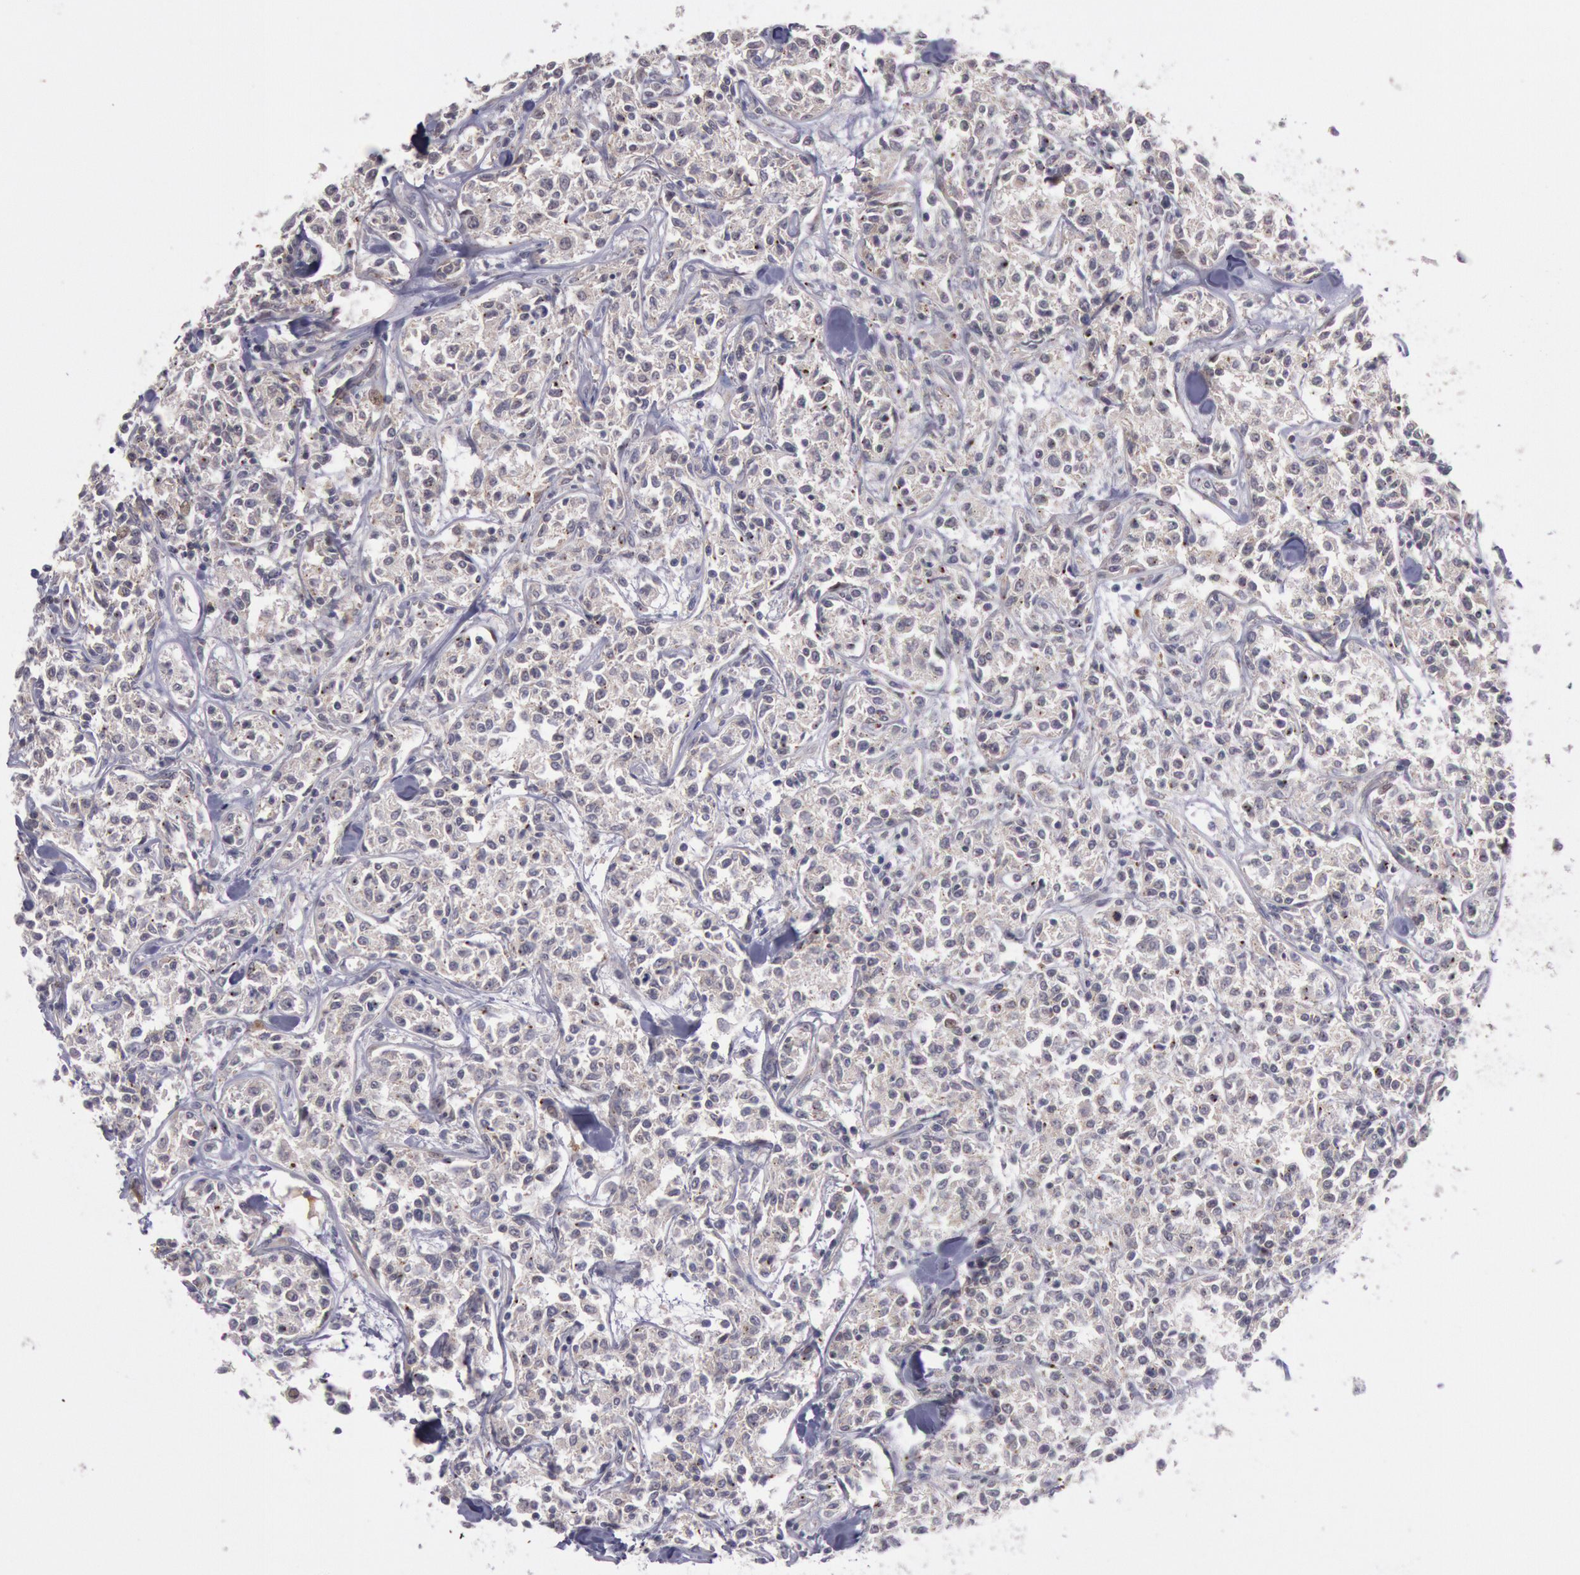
{"staining": {"intensity": "weak", "quantity": "25%-75%", "location": "cytoplasmic/membranous"}, "tissue": "lymphoma", "cell_type": "Tumor cells", "image_type": "cancer", "snomed": [{"axis": "morphology", "description": "Malignant lymphoma, non-Hodgkin's type, Low grade"}, {"axis": "topography", "description": "Small intestine"}], "caption": "Immunohistochemical staining of human lymphoma demonstrates low levels of weak cytoplasmic/membranous protein expression in about 25%-75% of tumor cells.", "gene": "TRIB2", "patient": {"sex": "female", "age": 59}}